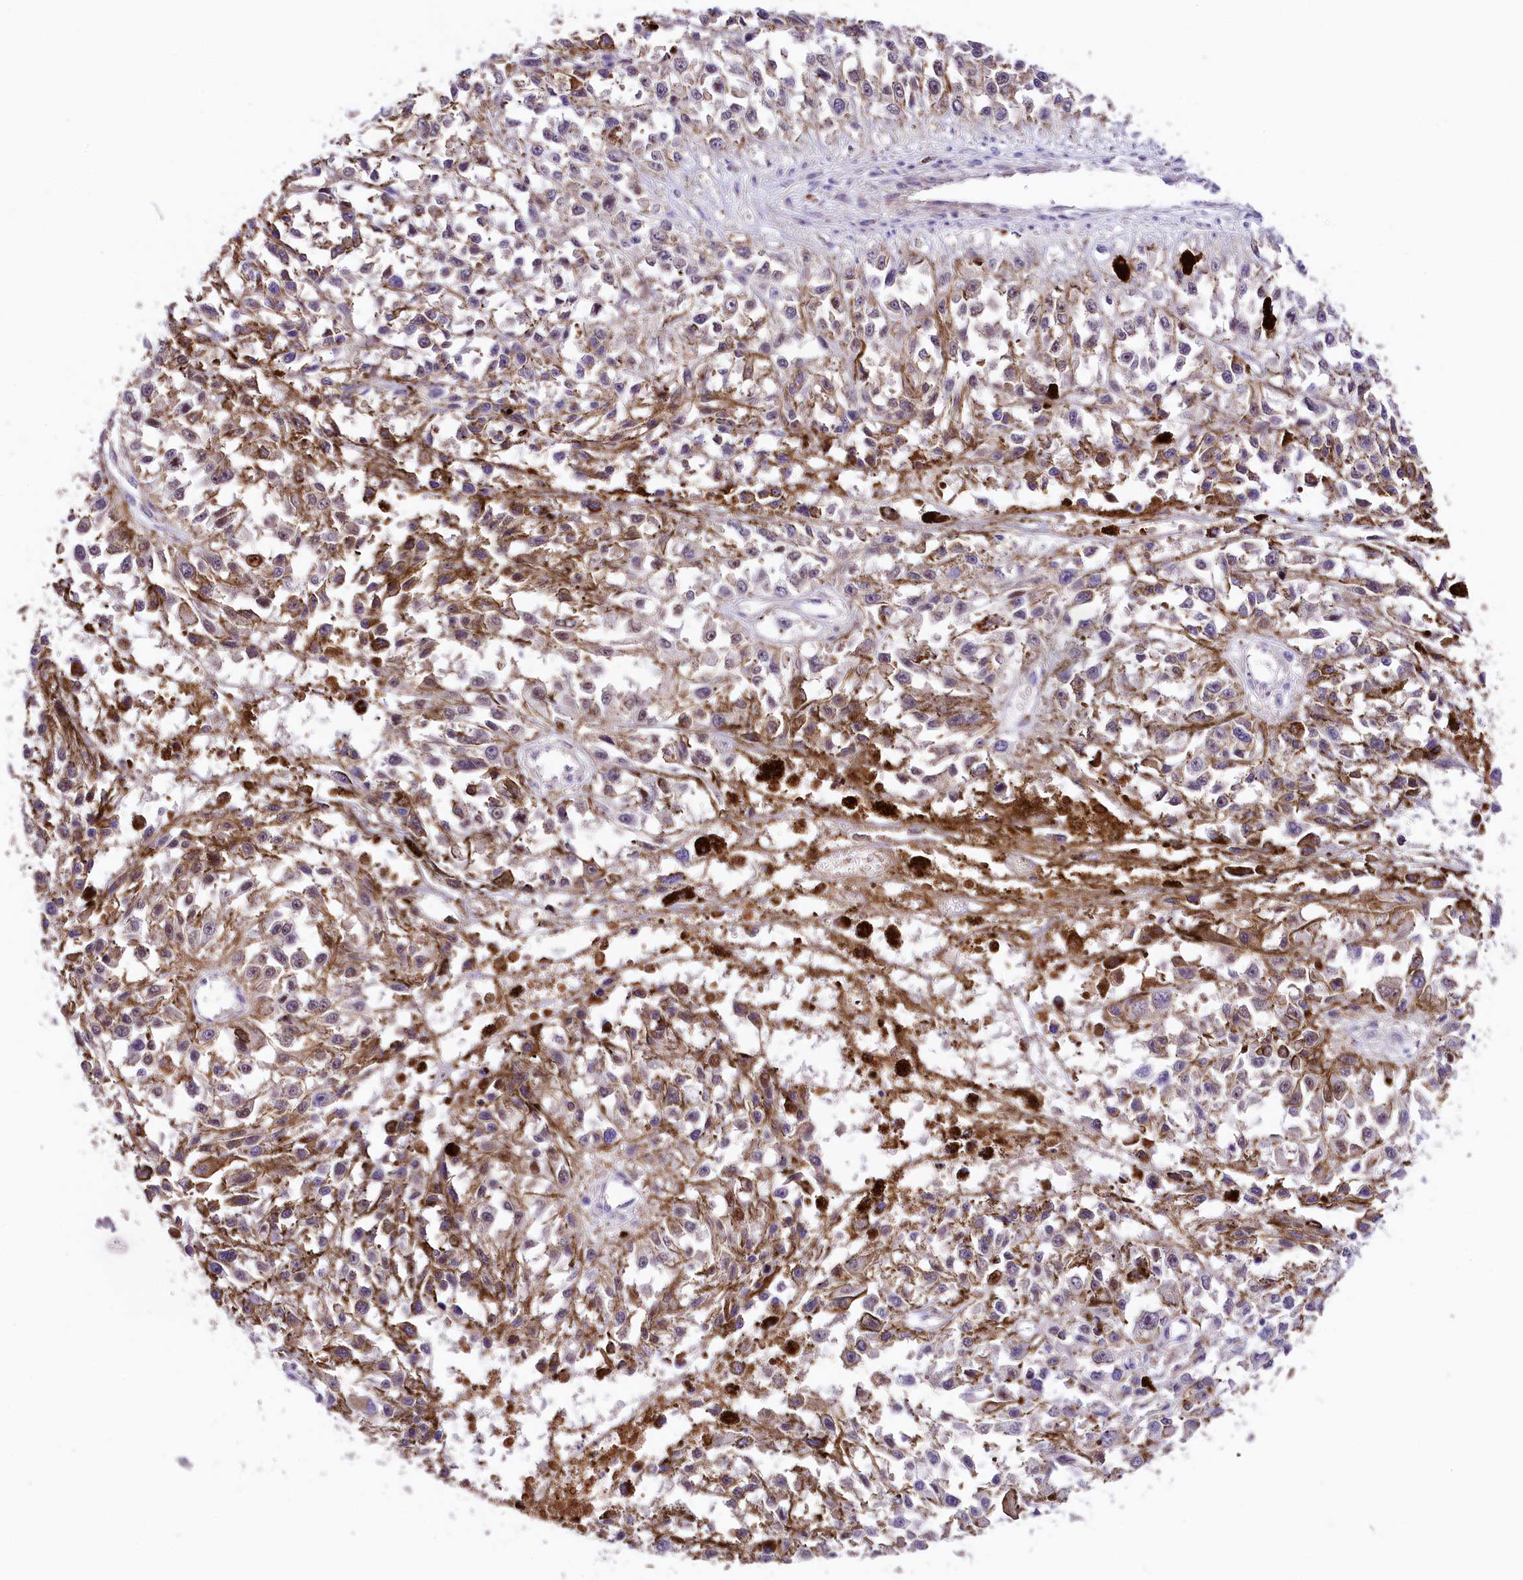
{"staining": {"intensity": "negative", "quantity": "none", "location": "none"}, "tissue": "melanoma", "cell_type": "Tumor cells", "image_type": "cancer", "snomed": [{"axis": "morphology", "description": "Malignant melanoma, Metastatic site"}, {"axis": "topography", "description": "Lymph node"}], "caption": "Tumor cells are negative for brown protein staining in melanoma.", "gene": "ARMC6", "patient": {"sex": "male", "age": 59}}